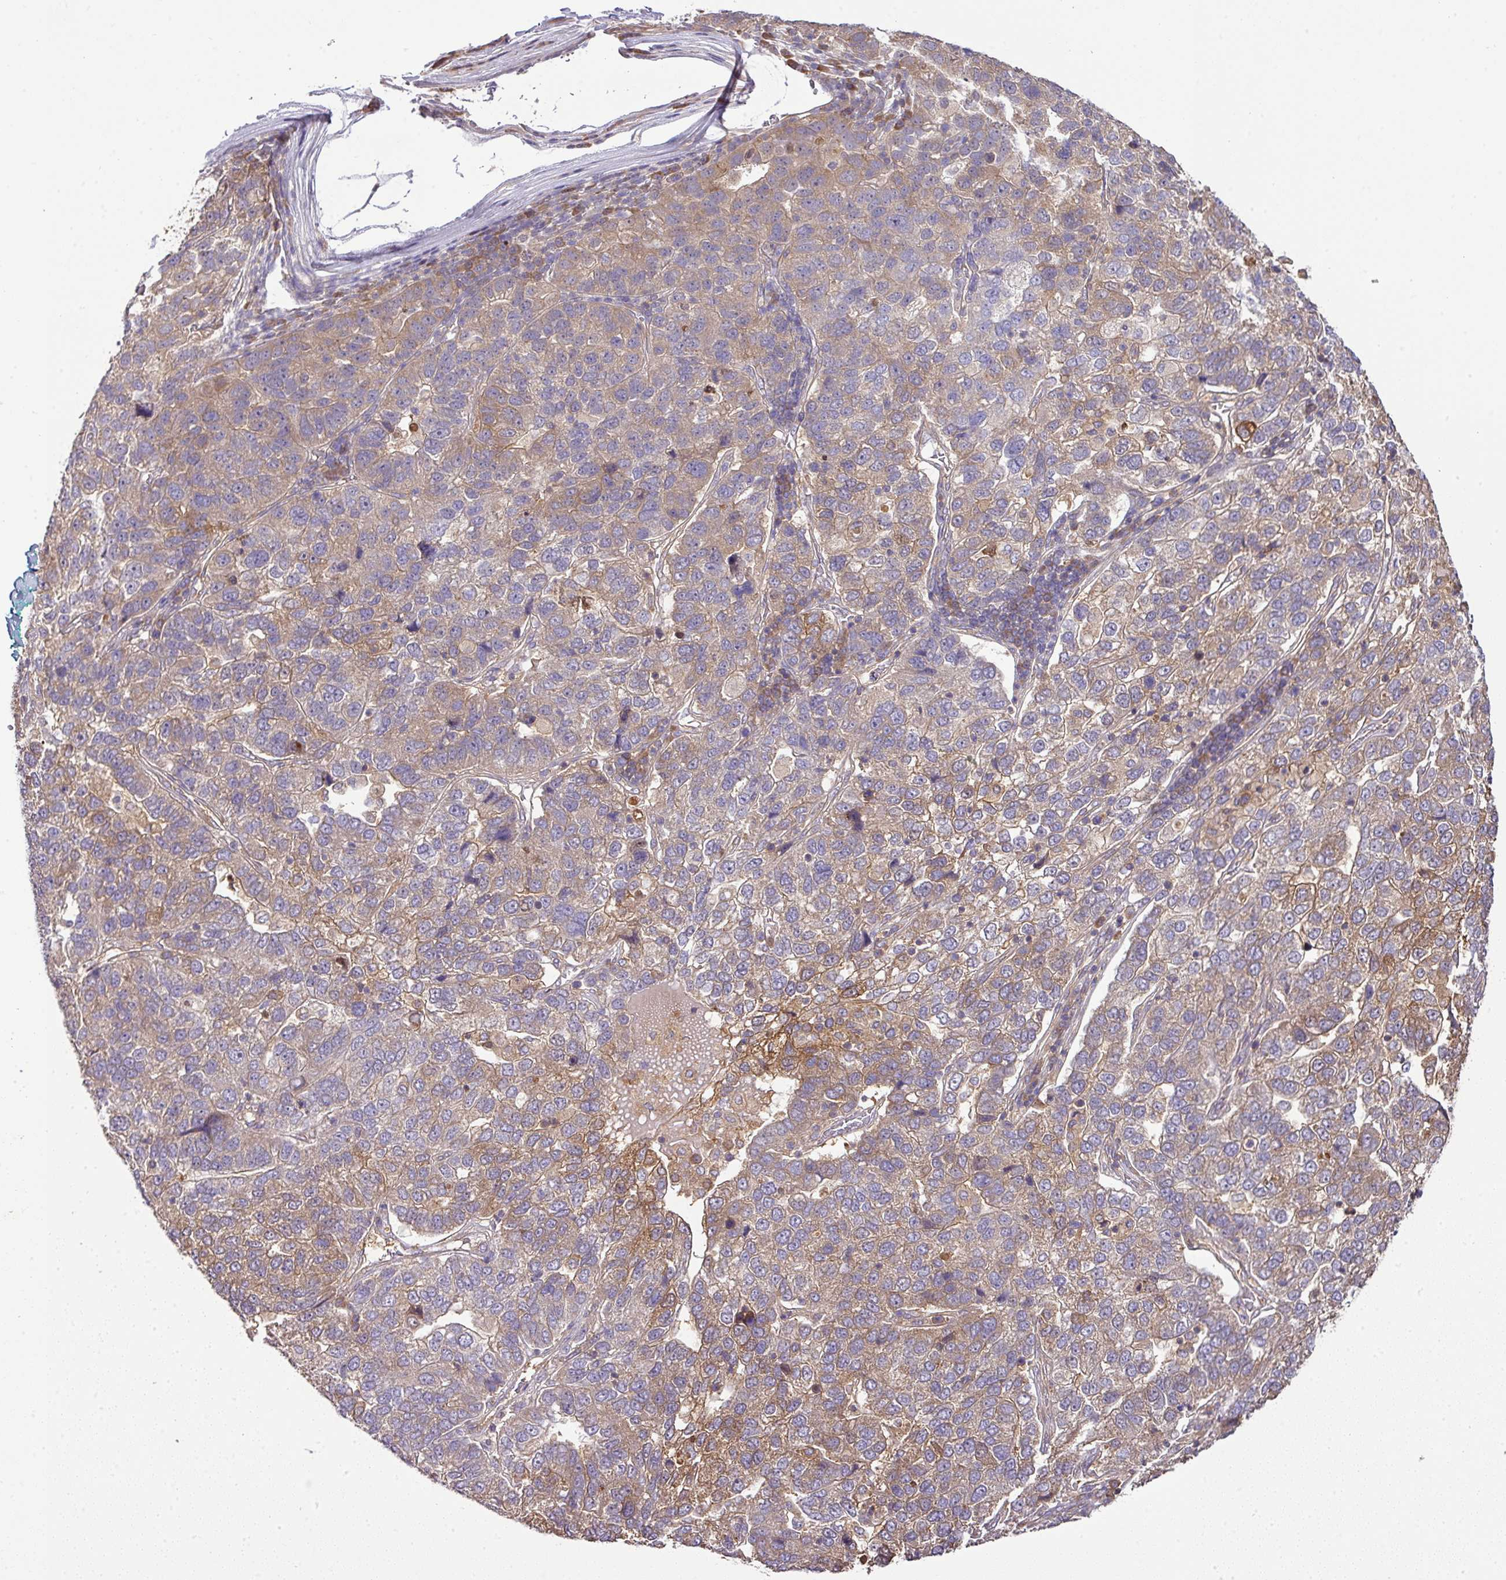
{"staining": {"intensity": "moderate", "quantity": "25%-75%", "location": "cytoplasmic/membranous"}, "tissue": "pancreatic cancer", "cell_type": "Tumor cells", "image_type": "cancer", "snomed": [{"axis": "morphology", "description": "Adenocarcinoma, NOS"}, {"axis": "topography", "description": "Pancreas"}], "caption": "Moderate cytoplasmic/membranous protein expression is identified in about 25%-75% of tumor cells in pancreatic adenocarcinoma.", "gene": "TMEM107", "patient": {"sex": "female", "age": 61}}